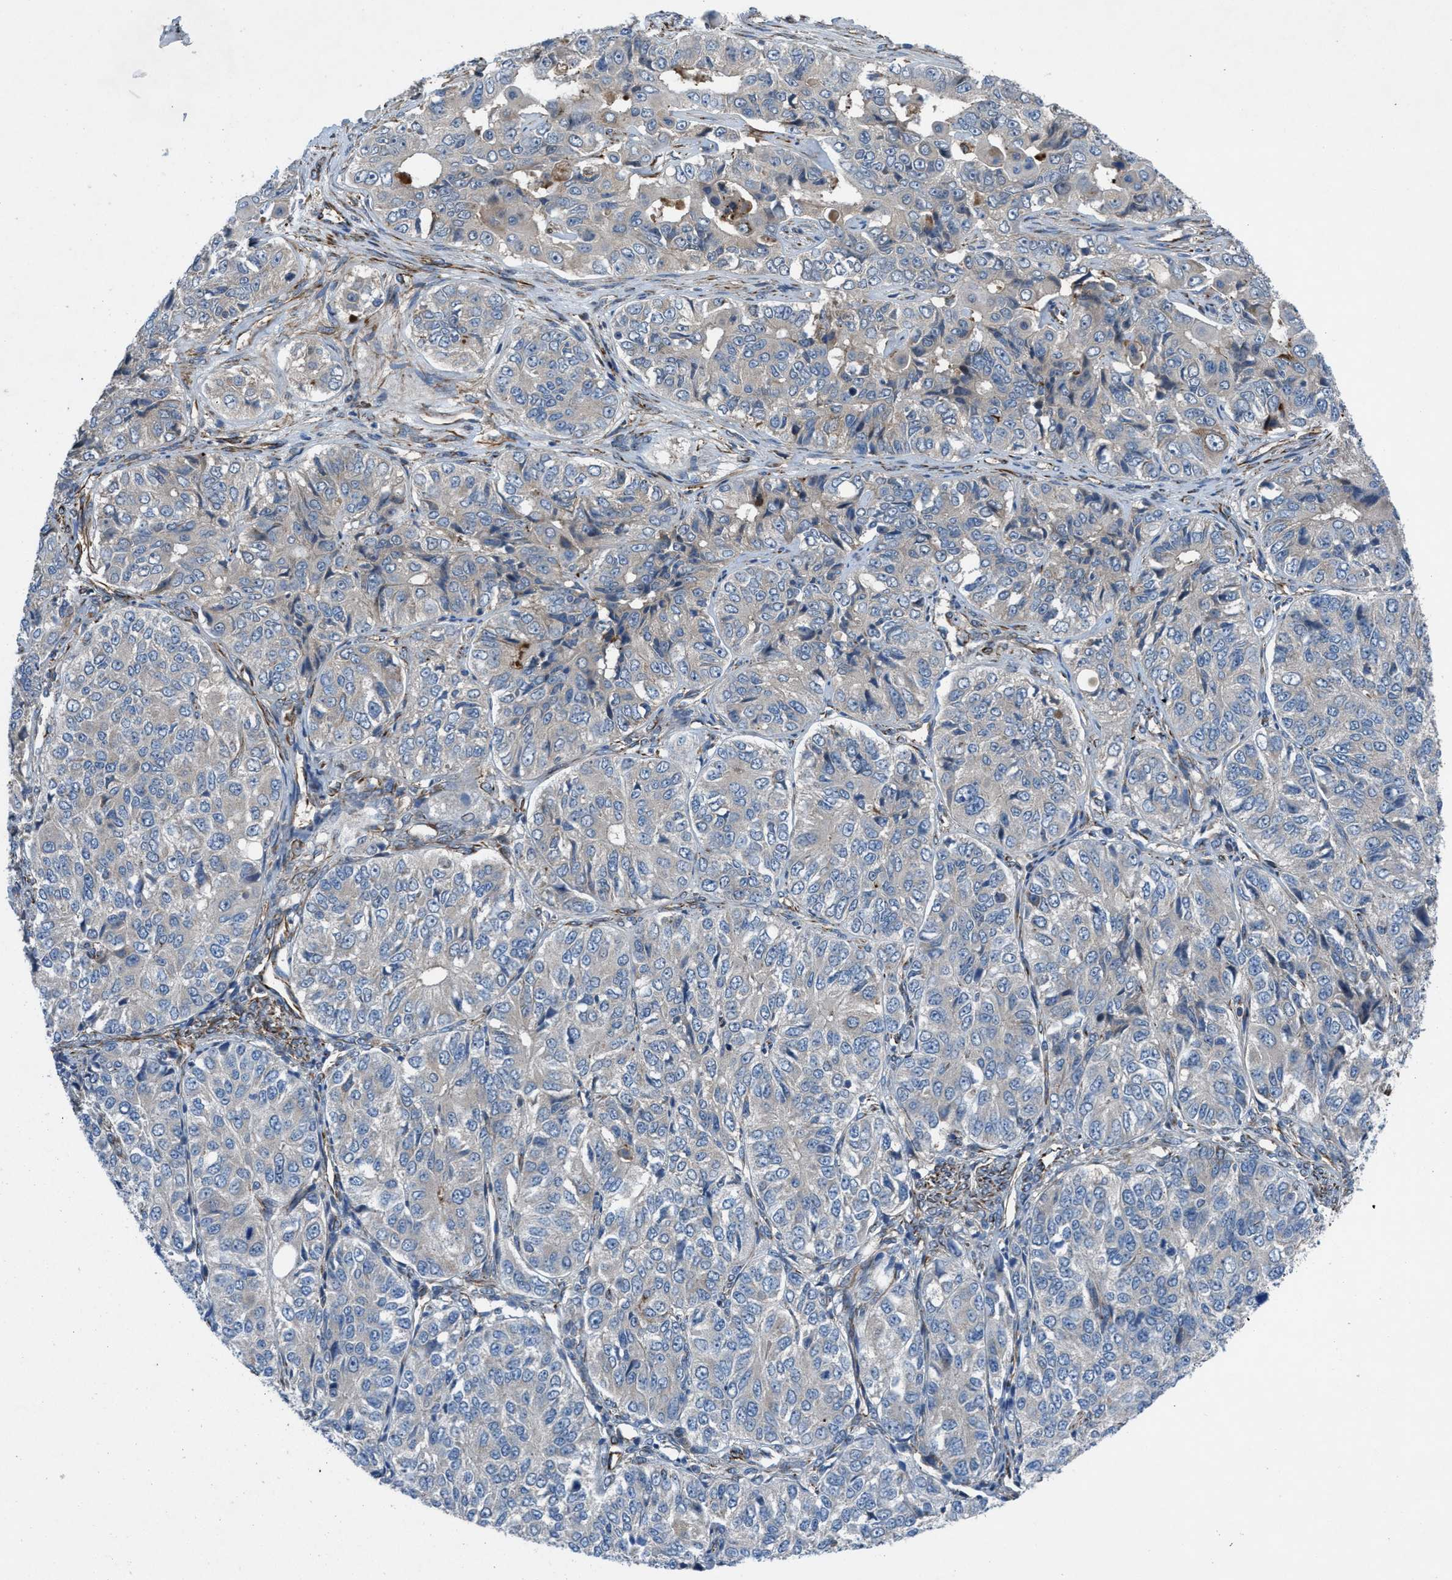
{"staining": {"intensity": "negative", "quantity": "none", "location": "none"}, "tissue": "ovarian cancer", "cell_type": "Tumor cells", "image_type": "cancer", "snomed": [{"axis": "morphology", "description": "Carcinoma, endometroid"}, {"axis": "topography", "description": "Ovary"}], "caption": "A photomicrograph of human endometroid carcinoma (ovarian) is negative for staining in tumor cells. (Stains: DAB (3,3'-diaminobenzidine) IHC with hematoxylin counter stain, Microscopy: brightfield microscopy at high magnification).", "gene": "SLC6A9", "patient": {"sex": "female", "age": 51}}